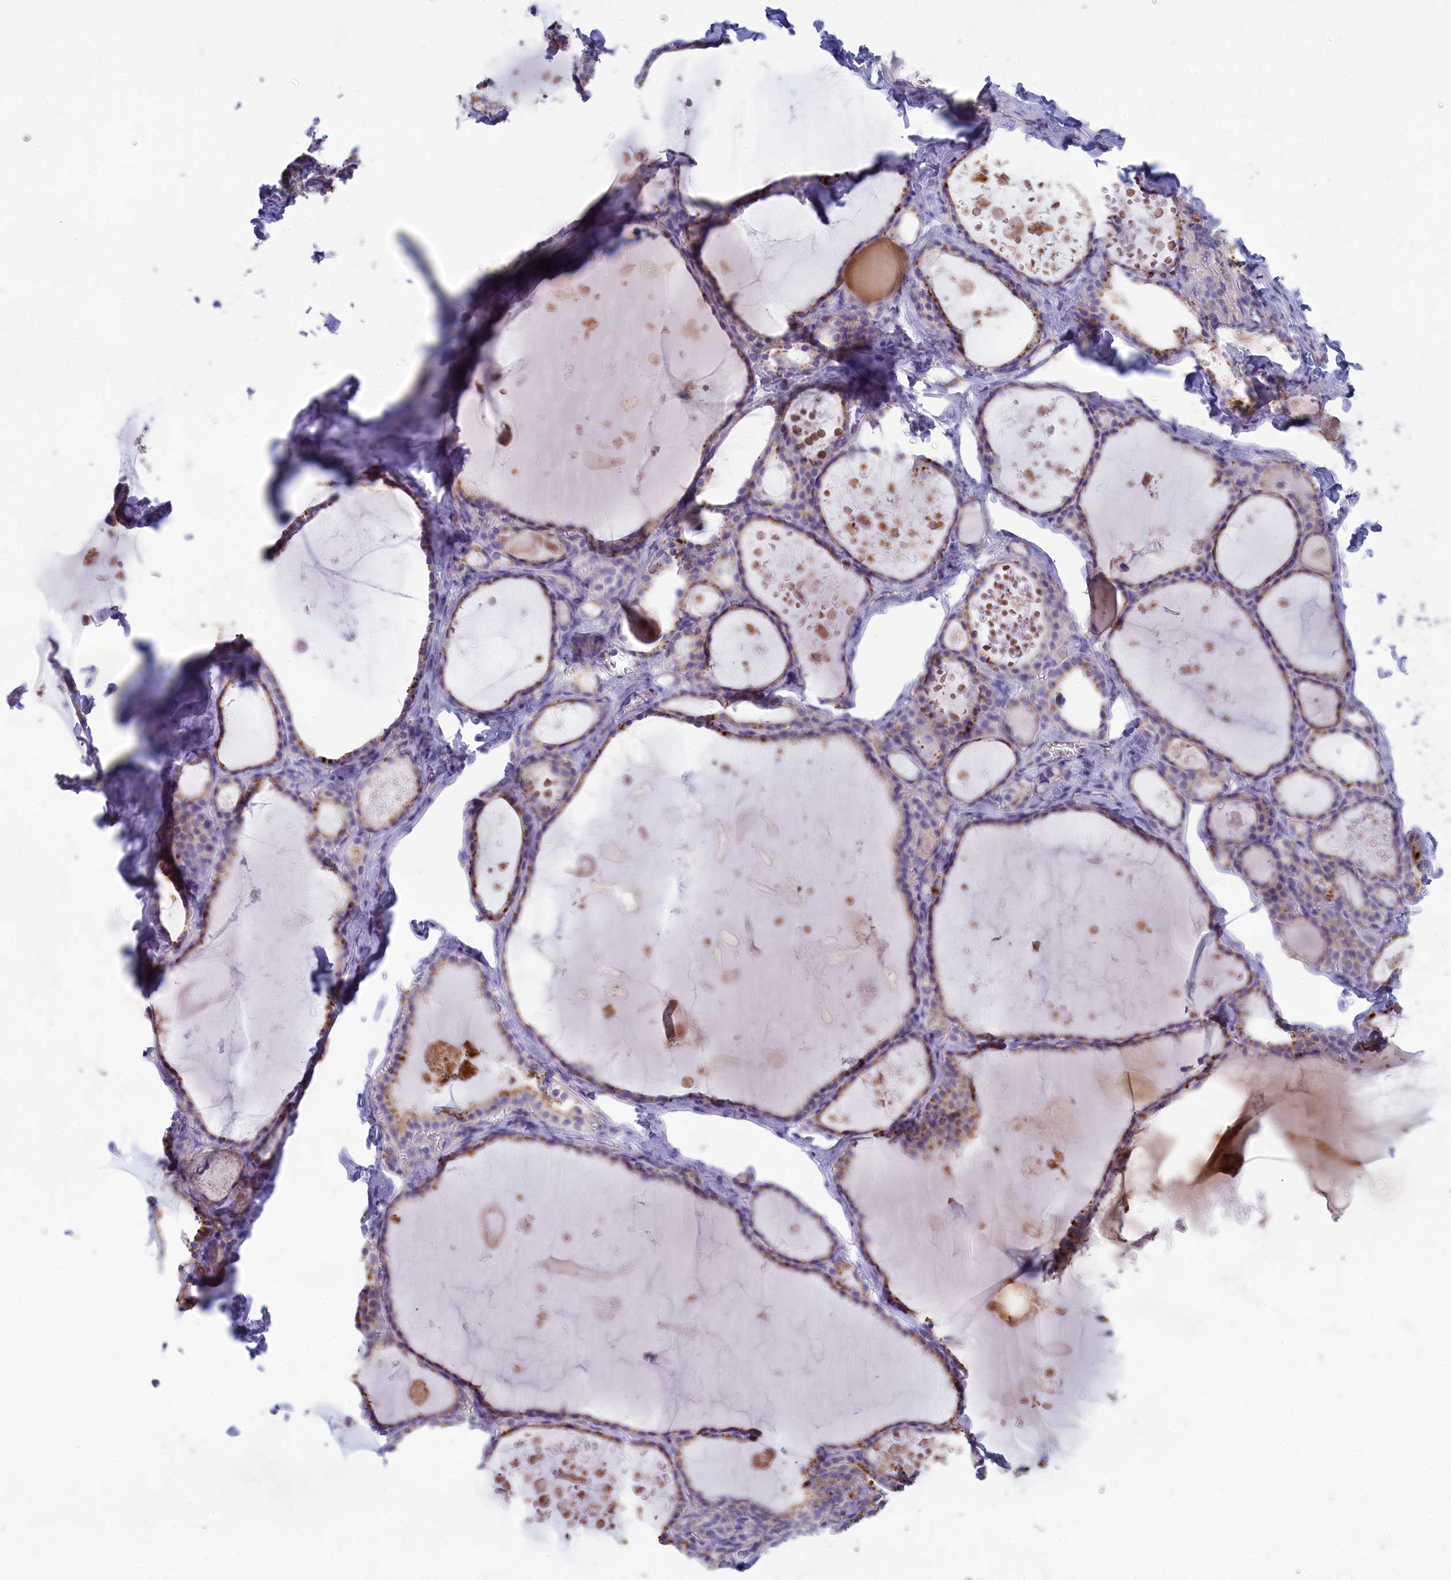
{"staining": {"intensity": "moderate", "quantity": "25%-75%", "location": "cytoplasmic/membranous"}, "tissue": "thyroid gland", "cell_type": "Glandular cells", "image_type": "normal", "snomed": [{"axis": "morphology", "description": "Normal tissue, NOS"}, {"axis": "topography", "description": "Thyroid gland"}], "caption": "This image shows unremarkable thyroid gland stained with immunohistochemistry (IHC) to label a protein in brown. The cytoplasmic/membranous of glandular cells show moderate positivity for the protein. Nuclei are counter-stained blue.", "gene": "WDR6", "patient": {"sex": "male", "age": 56}}